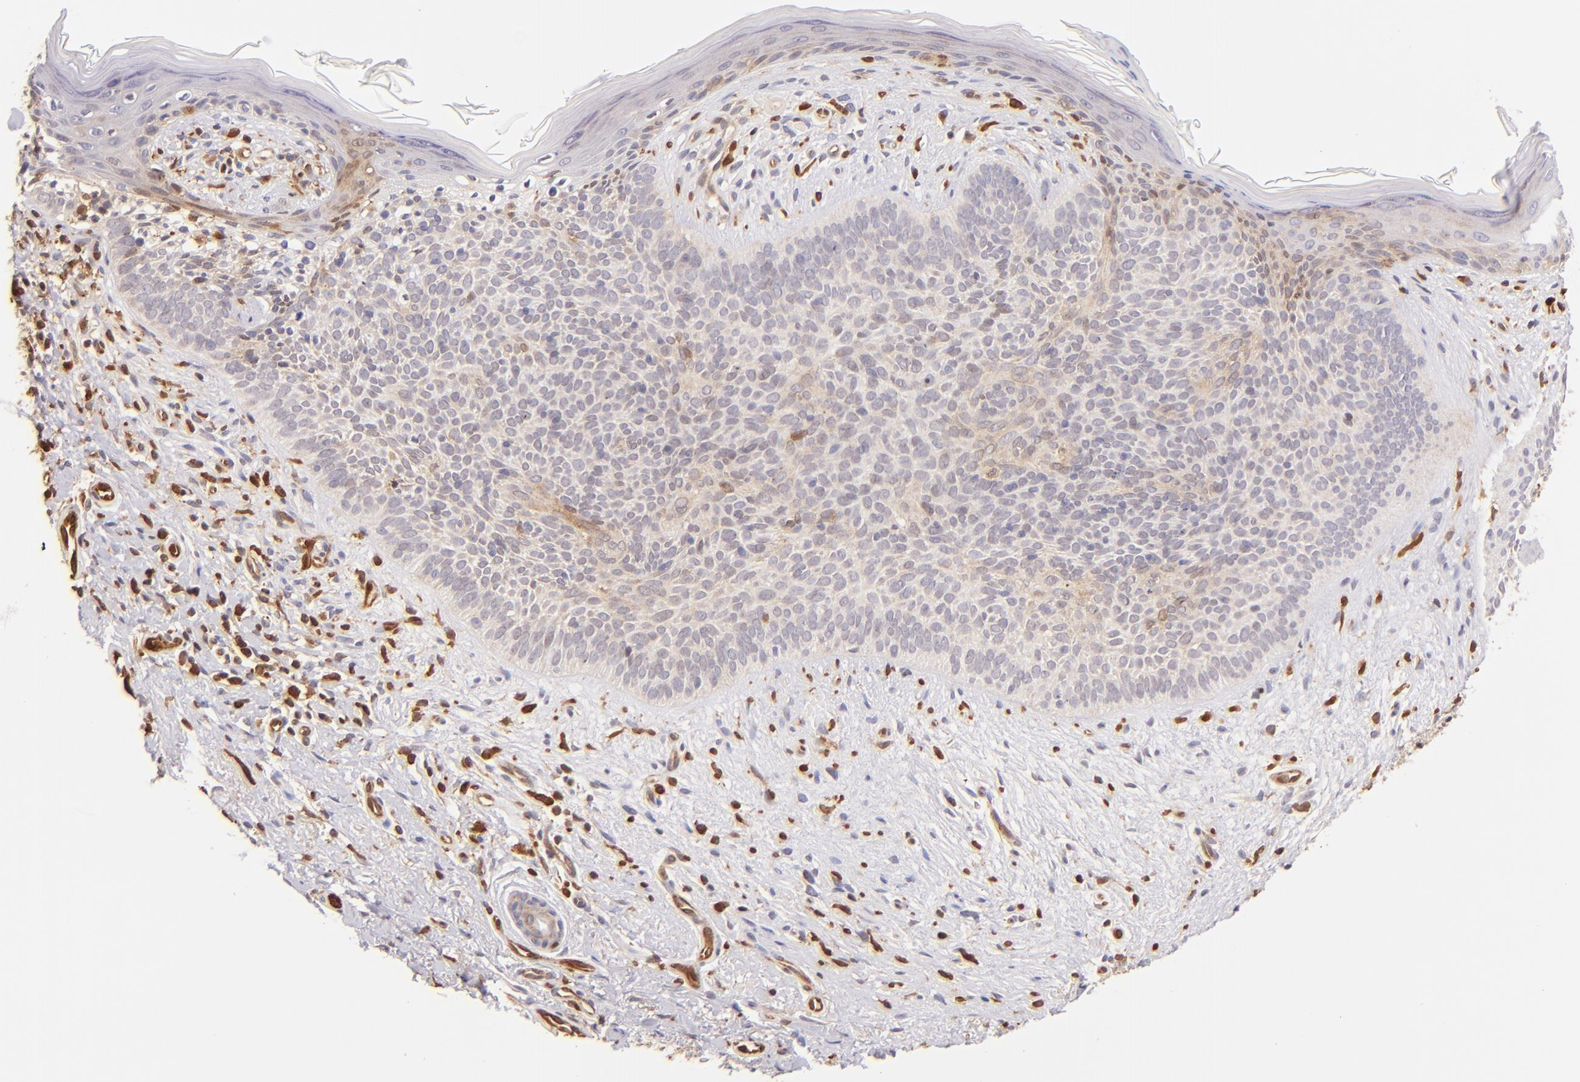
{"staining": {"intensity": "weak", "quantity": "25%-75%", "location": "cytoplasmic/membranous"}, "tissue": "skin cancer", "cell_type": "Tumor cells", "image_type": "cancer", "snomed": [{"axis": "morphology", "description": "Basal cell carcinoma"}, {"axis": "topography", "description": "Skin"}], "caption": "Brown immunohistochemical staining in human skin basal cell carcinoma displays weak cytoplasmic/membranous positivity in about 25%-75% of tumor cells. The staining was performed using DAB to visualize the protein expression in brown, while the nuclei were stained in blue with hematoxylin (Magnification: 20x).", "gene": "BTK", "patient": {"sex": "female", "age": 78}}